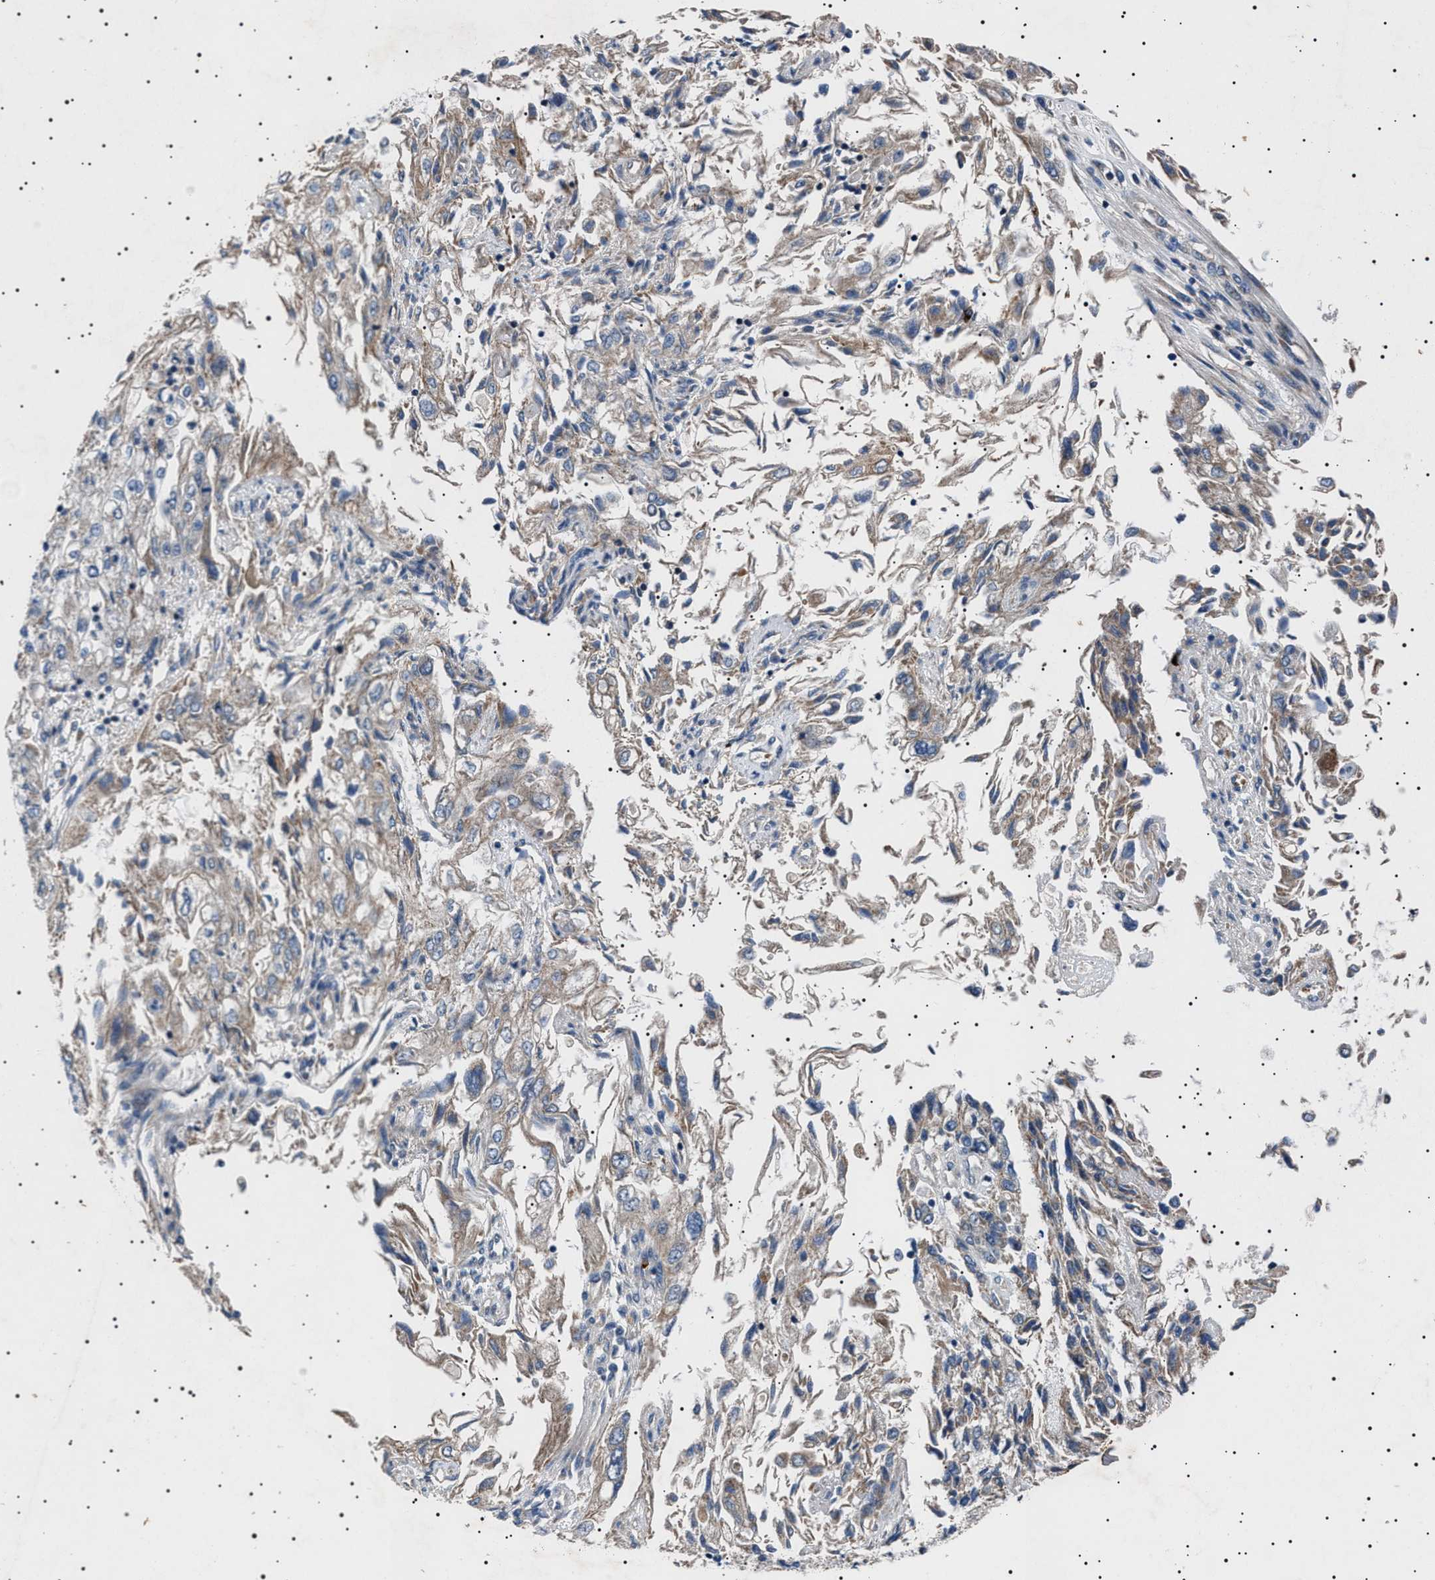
{"staining": {"intensity": "weak", "quantity": "<25%", "location": "cytoplasmic/membranous"}, "tissue": "endometrial cancer", "cell_type": "Tumor cells", "image_type": "cancer", "snomed": [{"axis": "morphology", "description": "Adenocarcinoma, NOS"}, {"axis": "topography", "description": "Endometrium"}], "caption": "A micrograph of human endometrial cancer (adenocarcinoma) is negative for staining in tumor cells.", "gene": "PTRH1", "patient": {"sex": "female", "age": 49}}